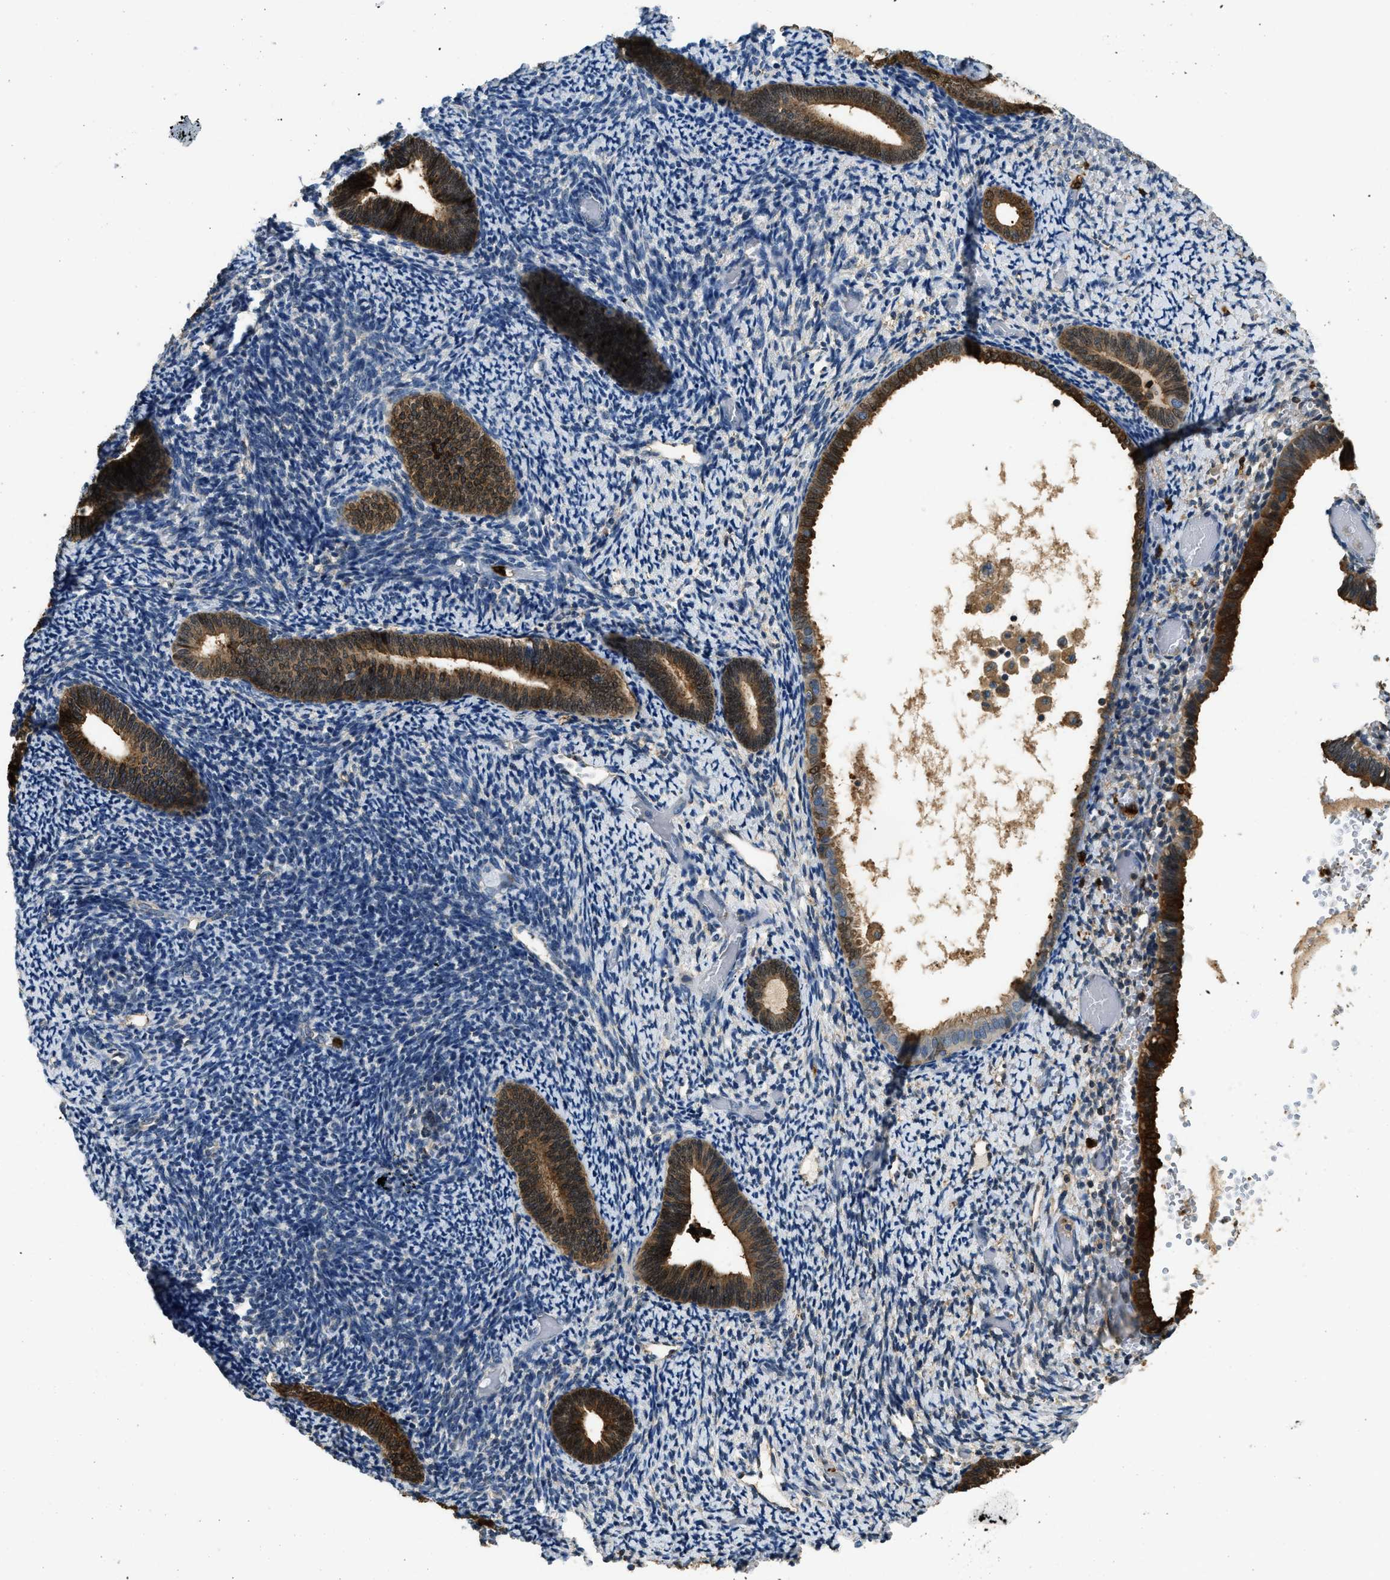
{"staining": {"intensity": "negative", "quantity": "none", "location": "none"}, "tissue": "endometrium", "cell_type": "Cells in endometrial stroma", "image_type": "normal", "snomed": [{"axis": "morphology", "description": "Normal tissue, NOS"}, {"axis": "topography", "description": "Endometrium"}], "caption": "A high-resolution image shows immunohistochemistry staining of unremarkable endometrium, which shows no significant staining in cells in endometrial stroma.", "gene": "ANXA3", "patient": {"sex": "female", "age": 66}}